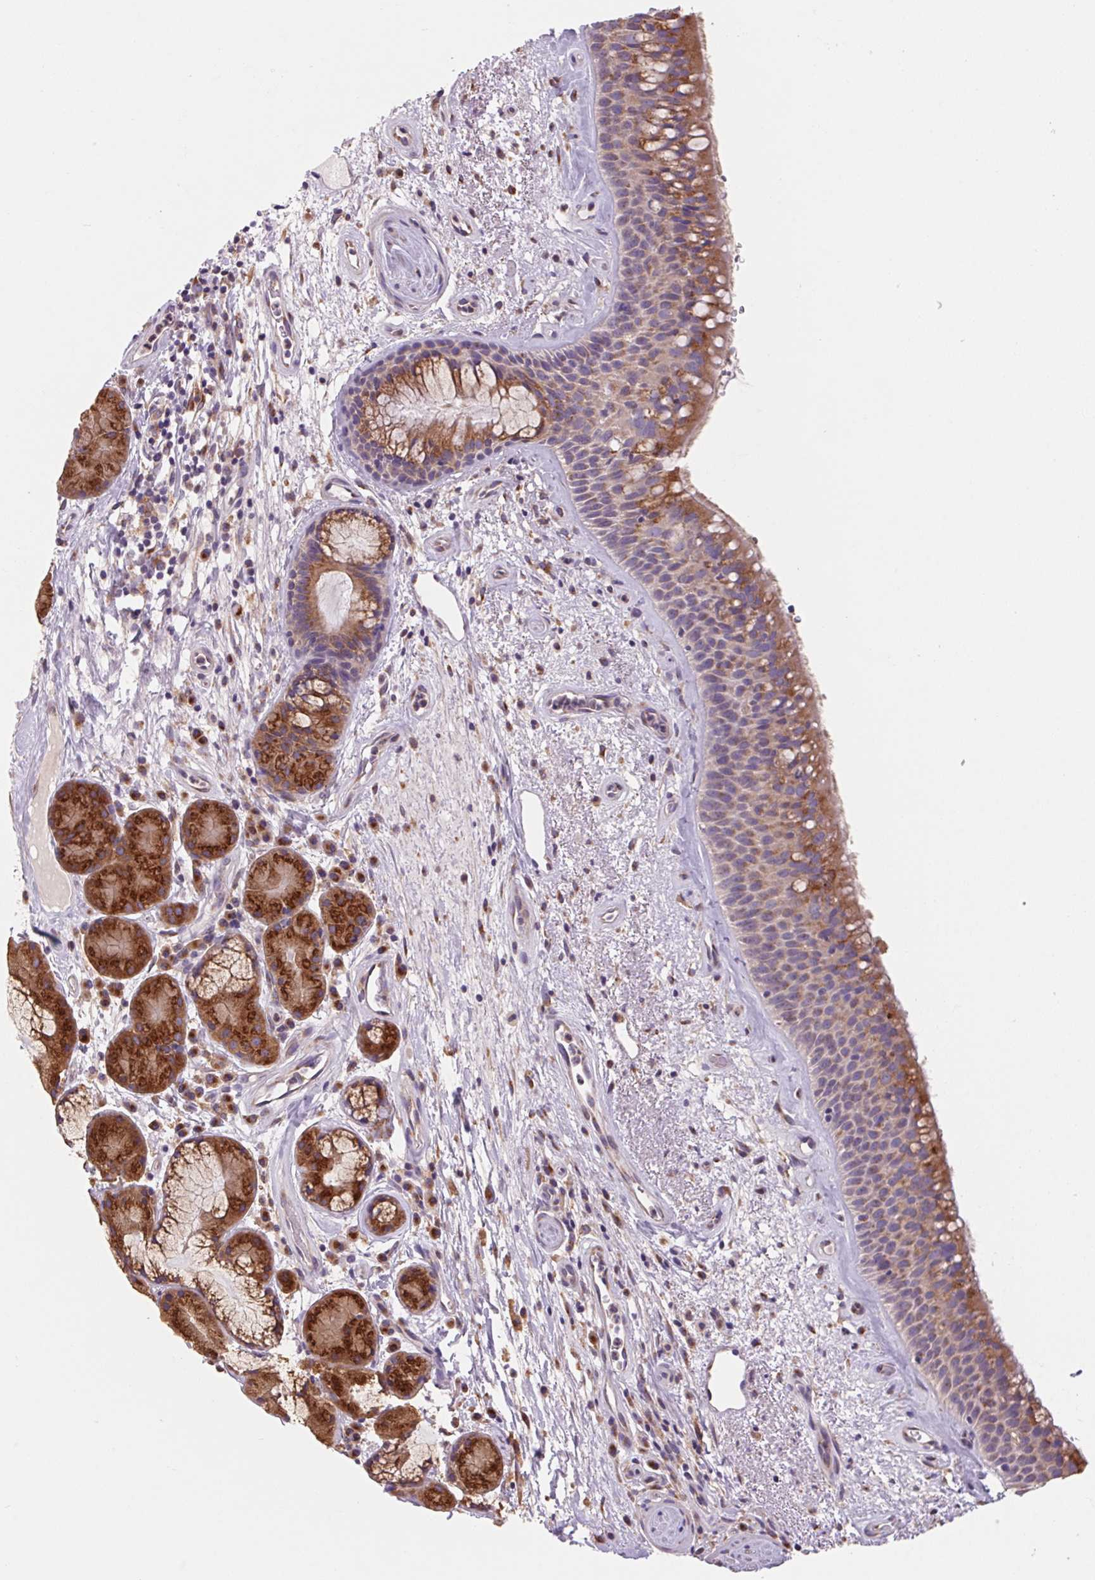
{"staining": {"intensity": "moderate", "quantity": ">75%", "location": "cytoplasmic/membranous"}, "tissue": "bronchus", "cell_type": "Respiratory epithelial cells", "image_type": "normal", "snomed": [{"axis": "morphology", "description": "Normal tissue, NOS"}, {"axis": "topography", "description": "Bronchus"}], "caption": "DAB (3,3'-diaminobenzidine) immunohistochemical staining of normal human bronchus displays moderate cytoplasmic/membranous protein staining in approximately >75% of respiratory epithelial cells.", "gene": "RAB1A", "patient": {"sex": "male", "age": 48}}